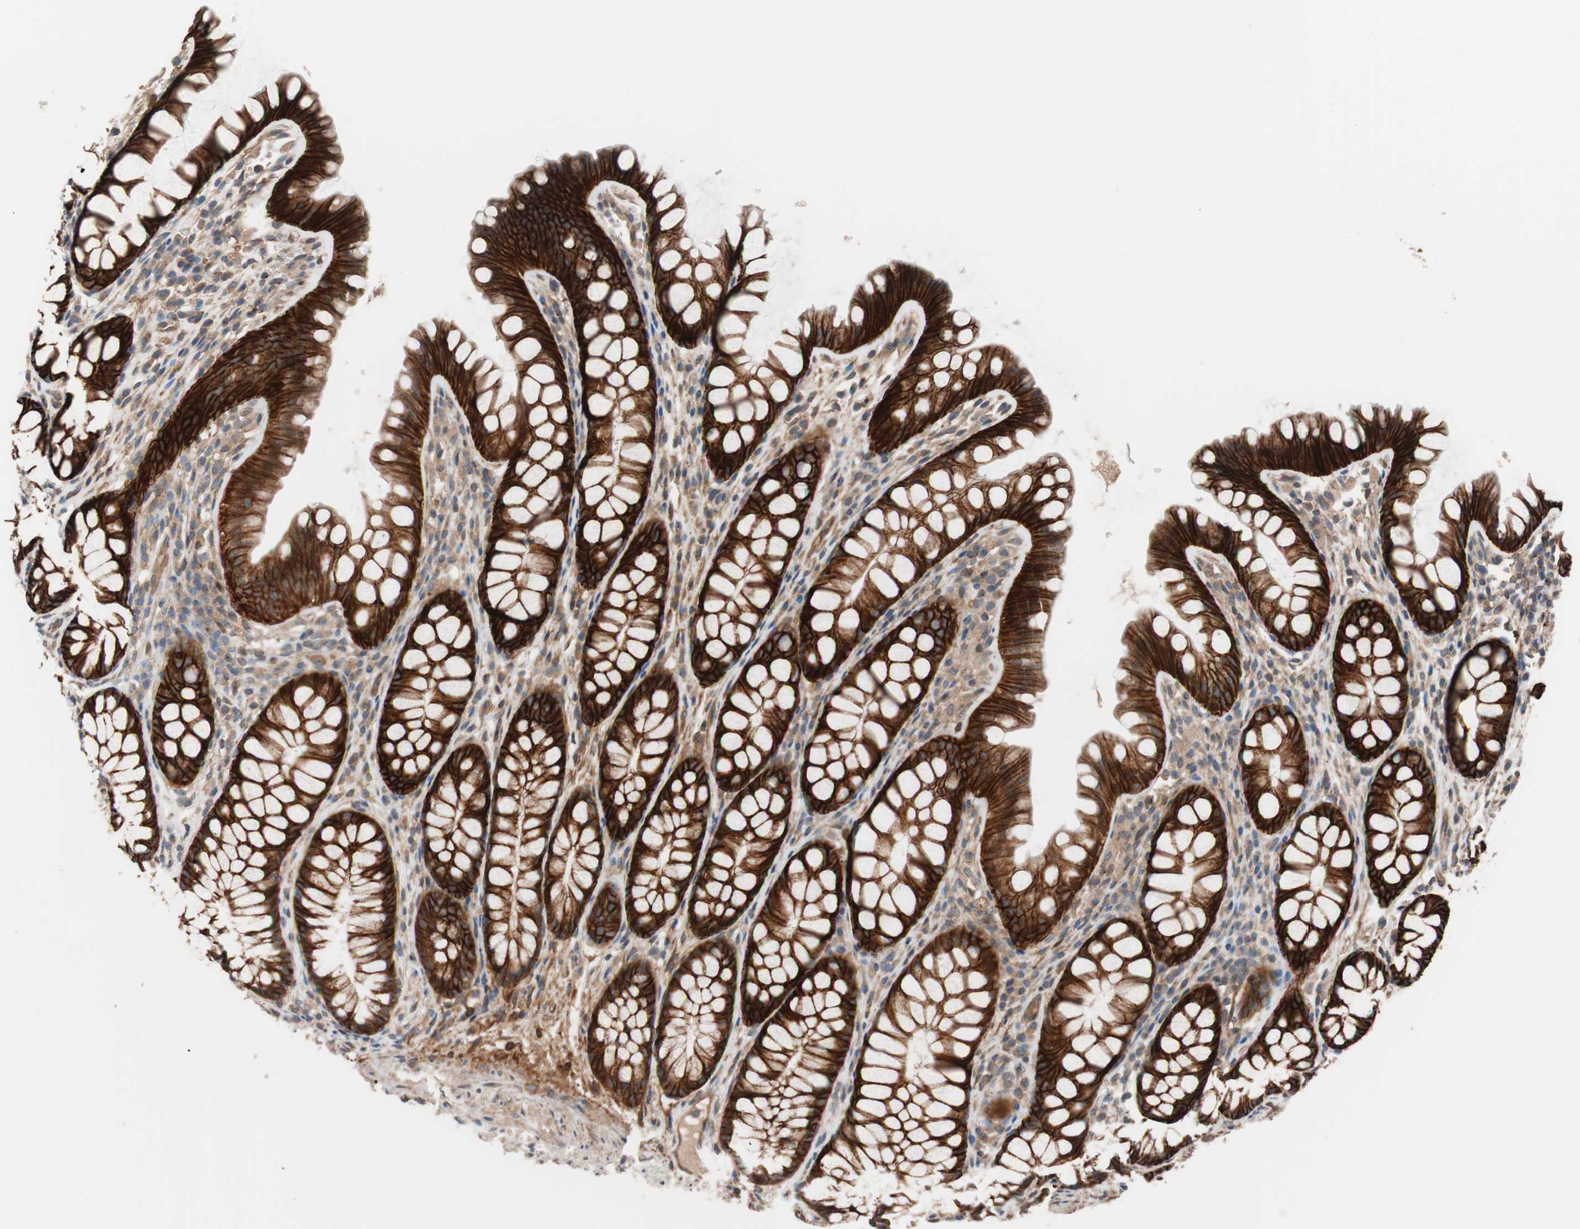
{"staining": {"intensity": "moderate", "quantity": ">75%", "location": "cytoplasmic/membranous"}, "tissue": "colon", "cell_type": "Endothelial cells", "image_type": "normal", "snomed": [{"axis": "morphology", "description": "Normal tissue, NOS"}, {"axis": "topography", "description": "Colon"}], "caption": "Immunohistochemistry (DAB) staining of unremarkable human colon displays moderate cytoplasmic/membranous protein positivity in about >75% of endothelial cells.", "gene": "SDC4", "patient": {"sex": "female", "age": 55}}